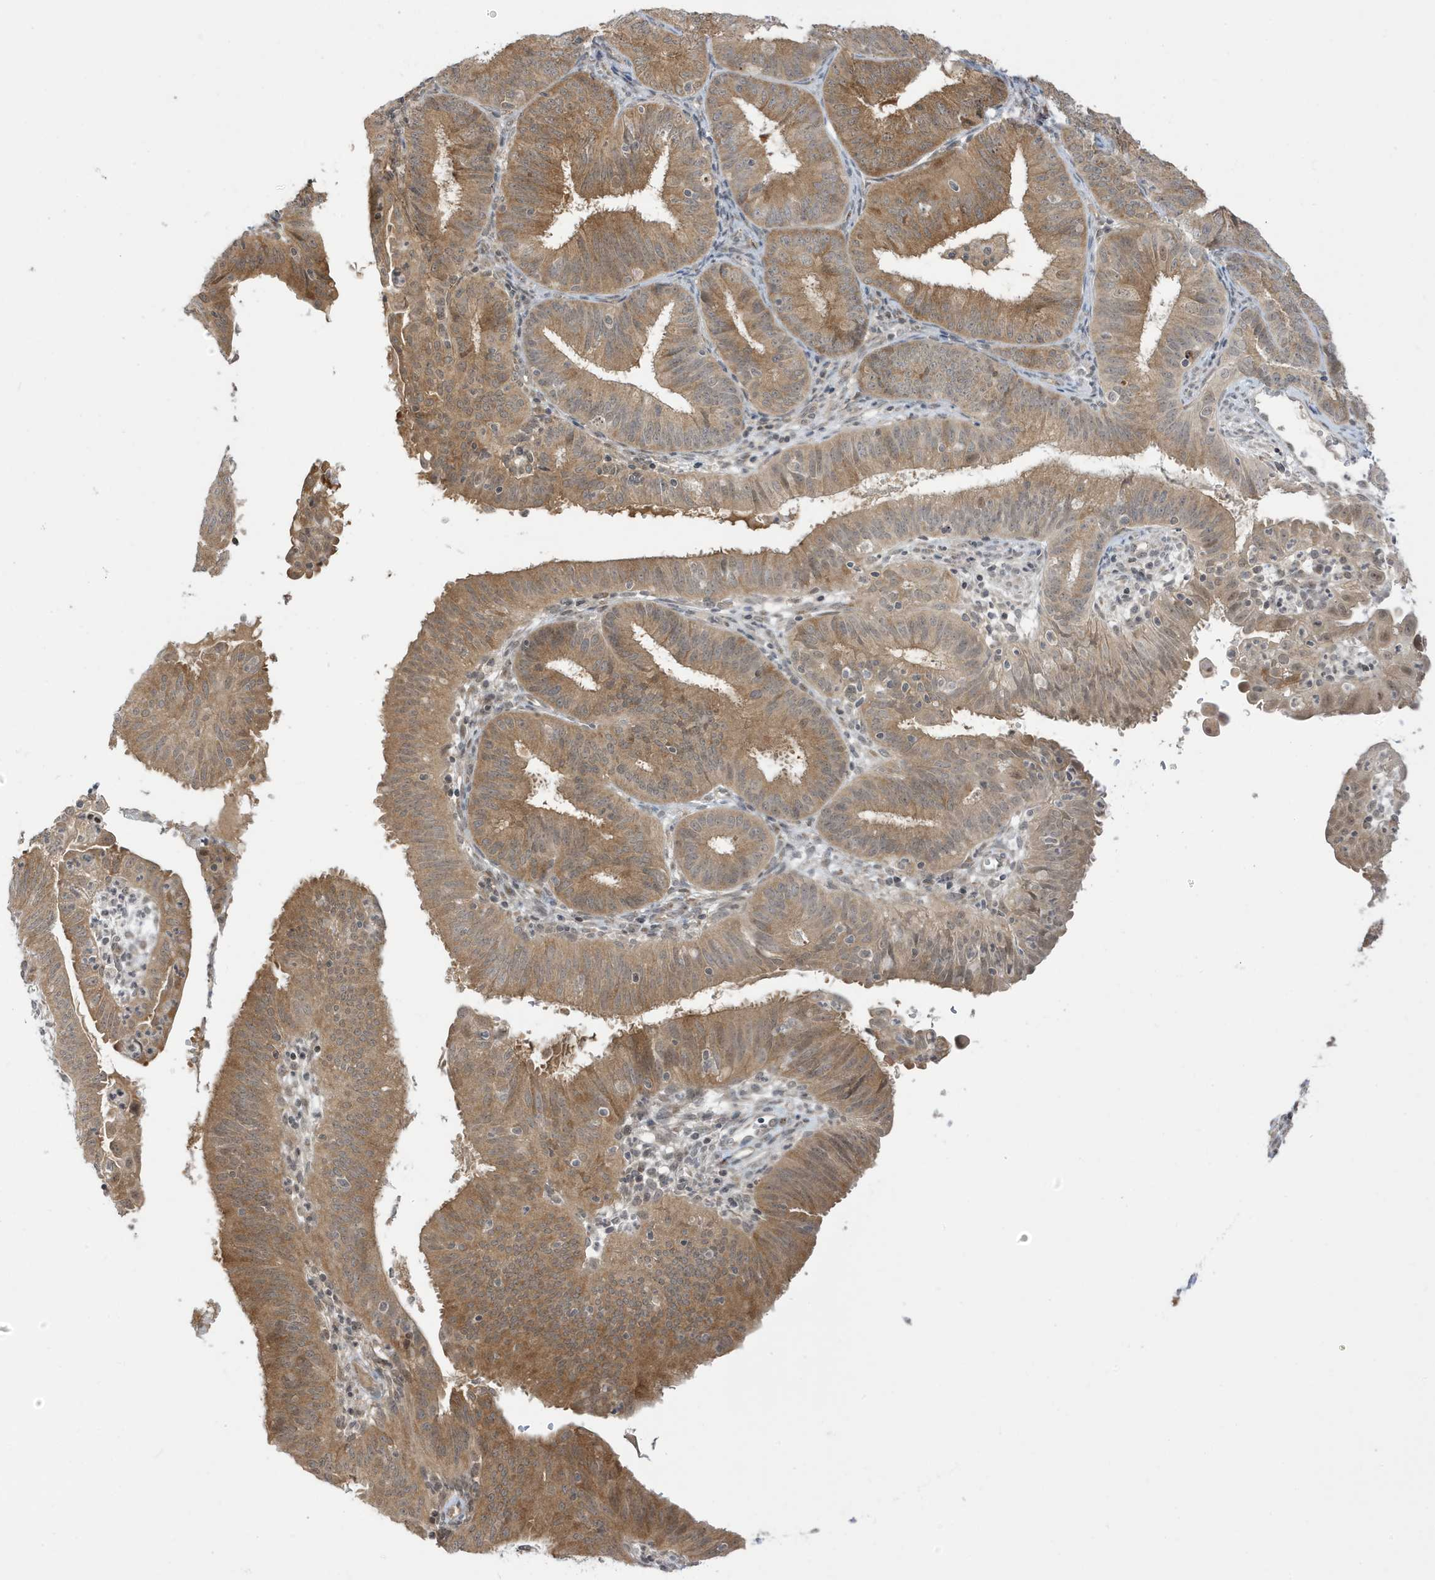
{"staining": {"intensity": "moderate", "quantity": ">75%", "location": "cytoplasmic/membranous"}, "tissue": "endometrial cancer", "cell_type": "Tumor cells", "image_type": "cancer", "snomed": [{"axis": "morphology", "description": "Adenocarcinoma, NOS"}, {"axis": "topography", "description": "Endometrium"}], "caption": "This is a histology image of IHC staining of endometrial cancer, which shows moderate expression in the cytoplasmic/membranous of tumor cells.", "gene": "TAB3", "patient": {"sex": "female", "age": 51}}